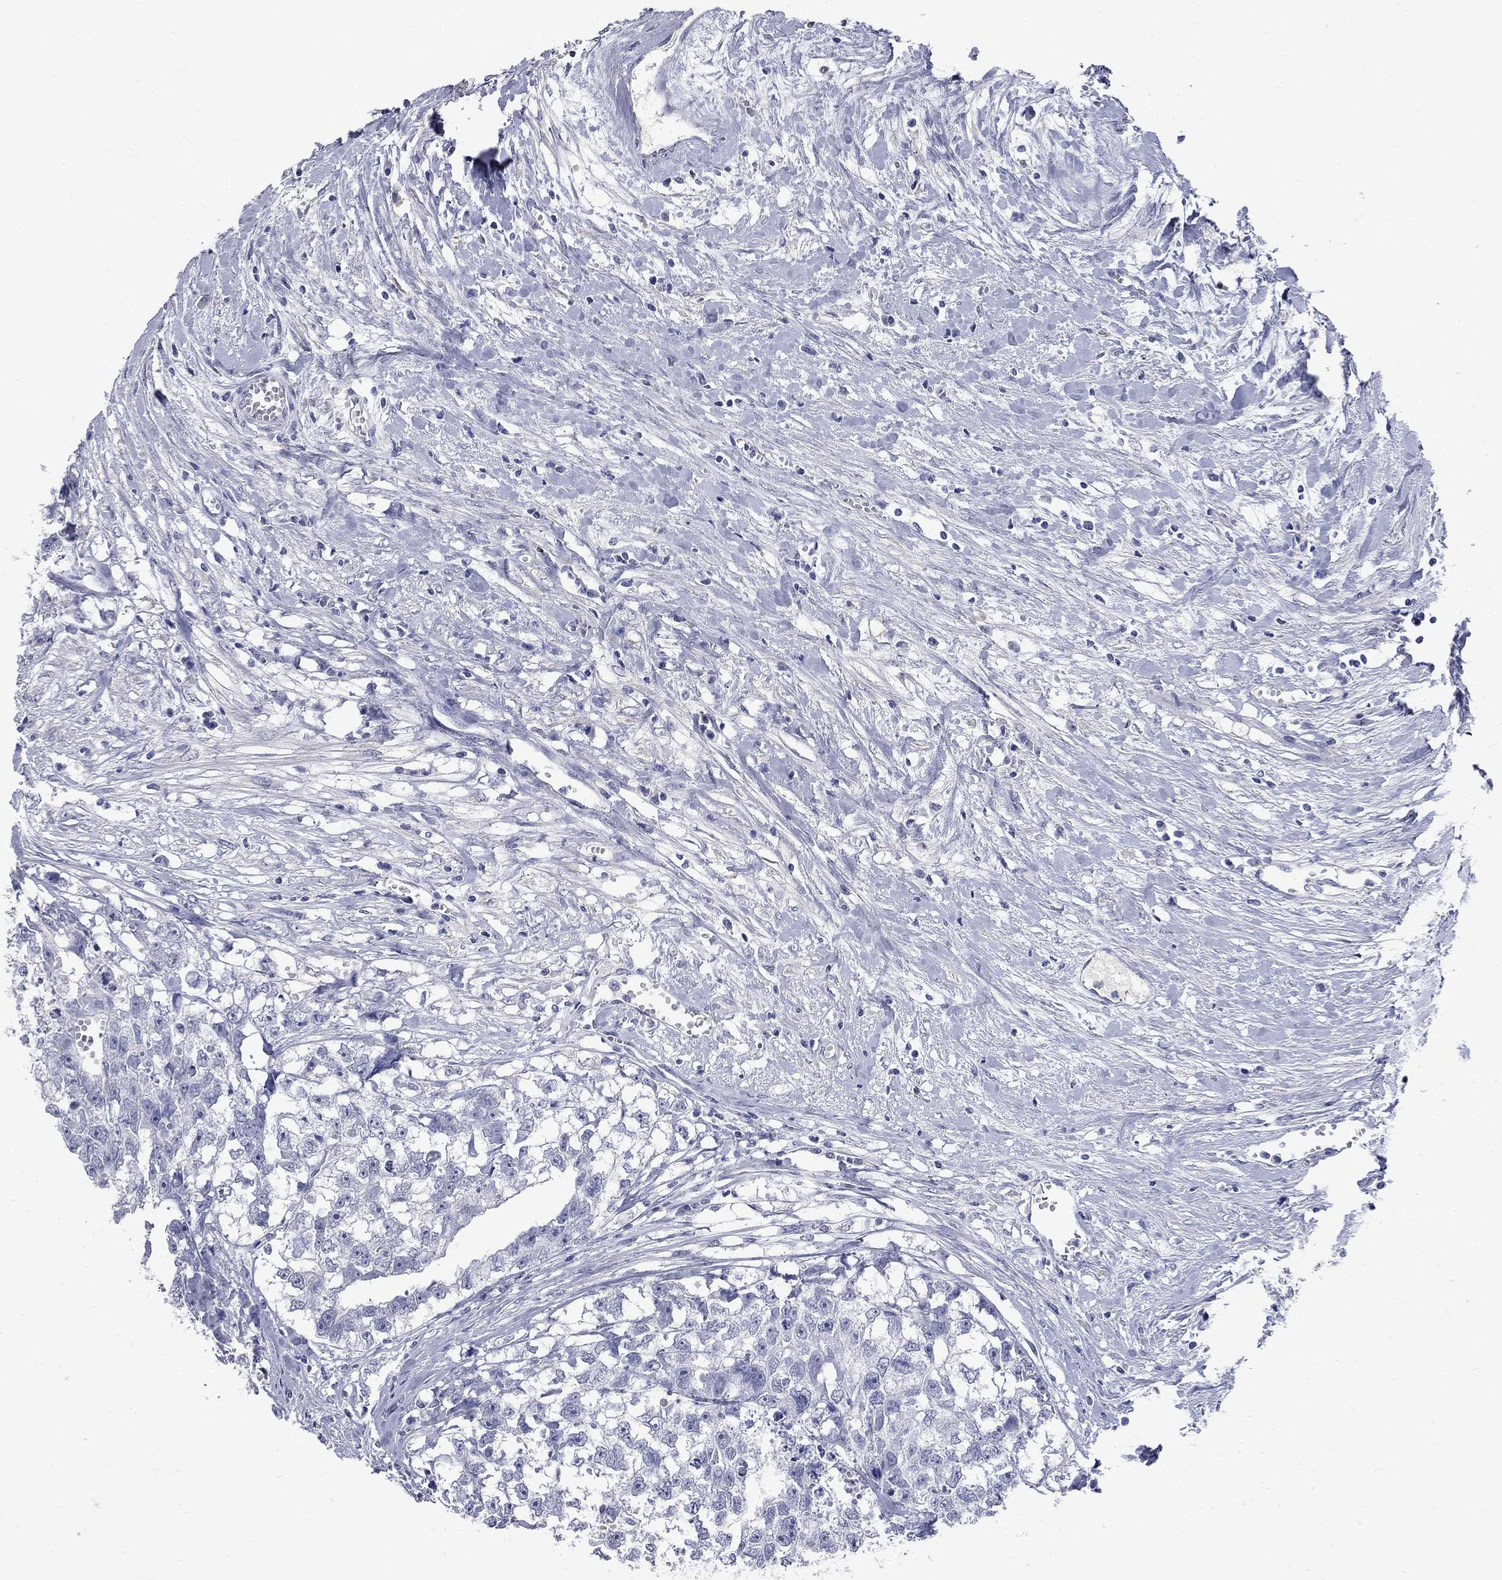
{"staining": {"intensity": "negative", "quantity": "none", "location": "none"}, "tissue": "testis cancer", "cell_type": "Tumor cells", "image_type": "cancer", "snomed": [{"axis": "morphology", "description": "Carcinoma, Embryonal, NOS"}, {"axis": "morphology", "description": "Teratoma, malignant, NOS"}, {"axis": "topography", "description": "Testis"}], "caption": "Histopathology image shows no significant protein staining in tumor cells of testis teratoma (malignant). Nuclei are stained in blue.", "gene": "FAM221B", "patient": {"sex": "male", "age": 44}}